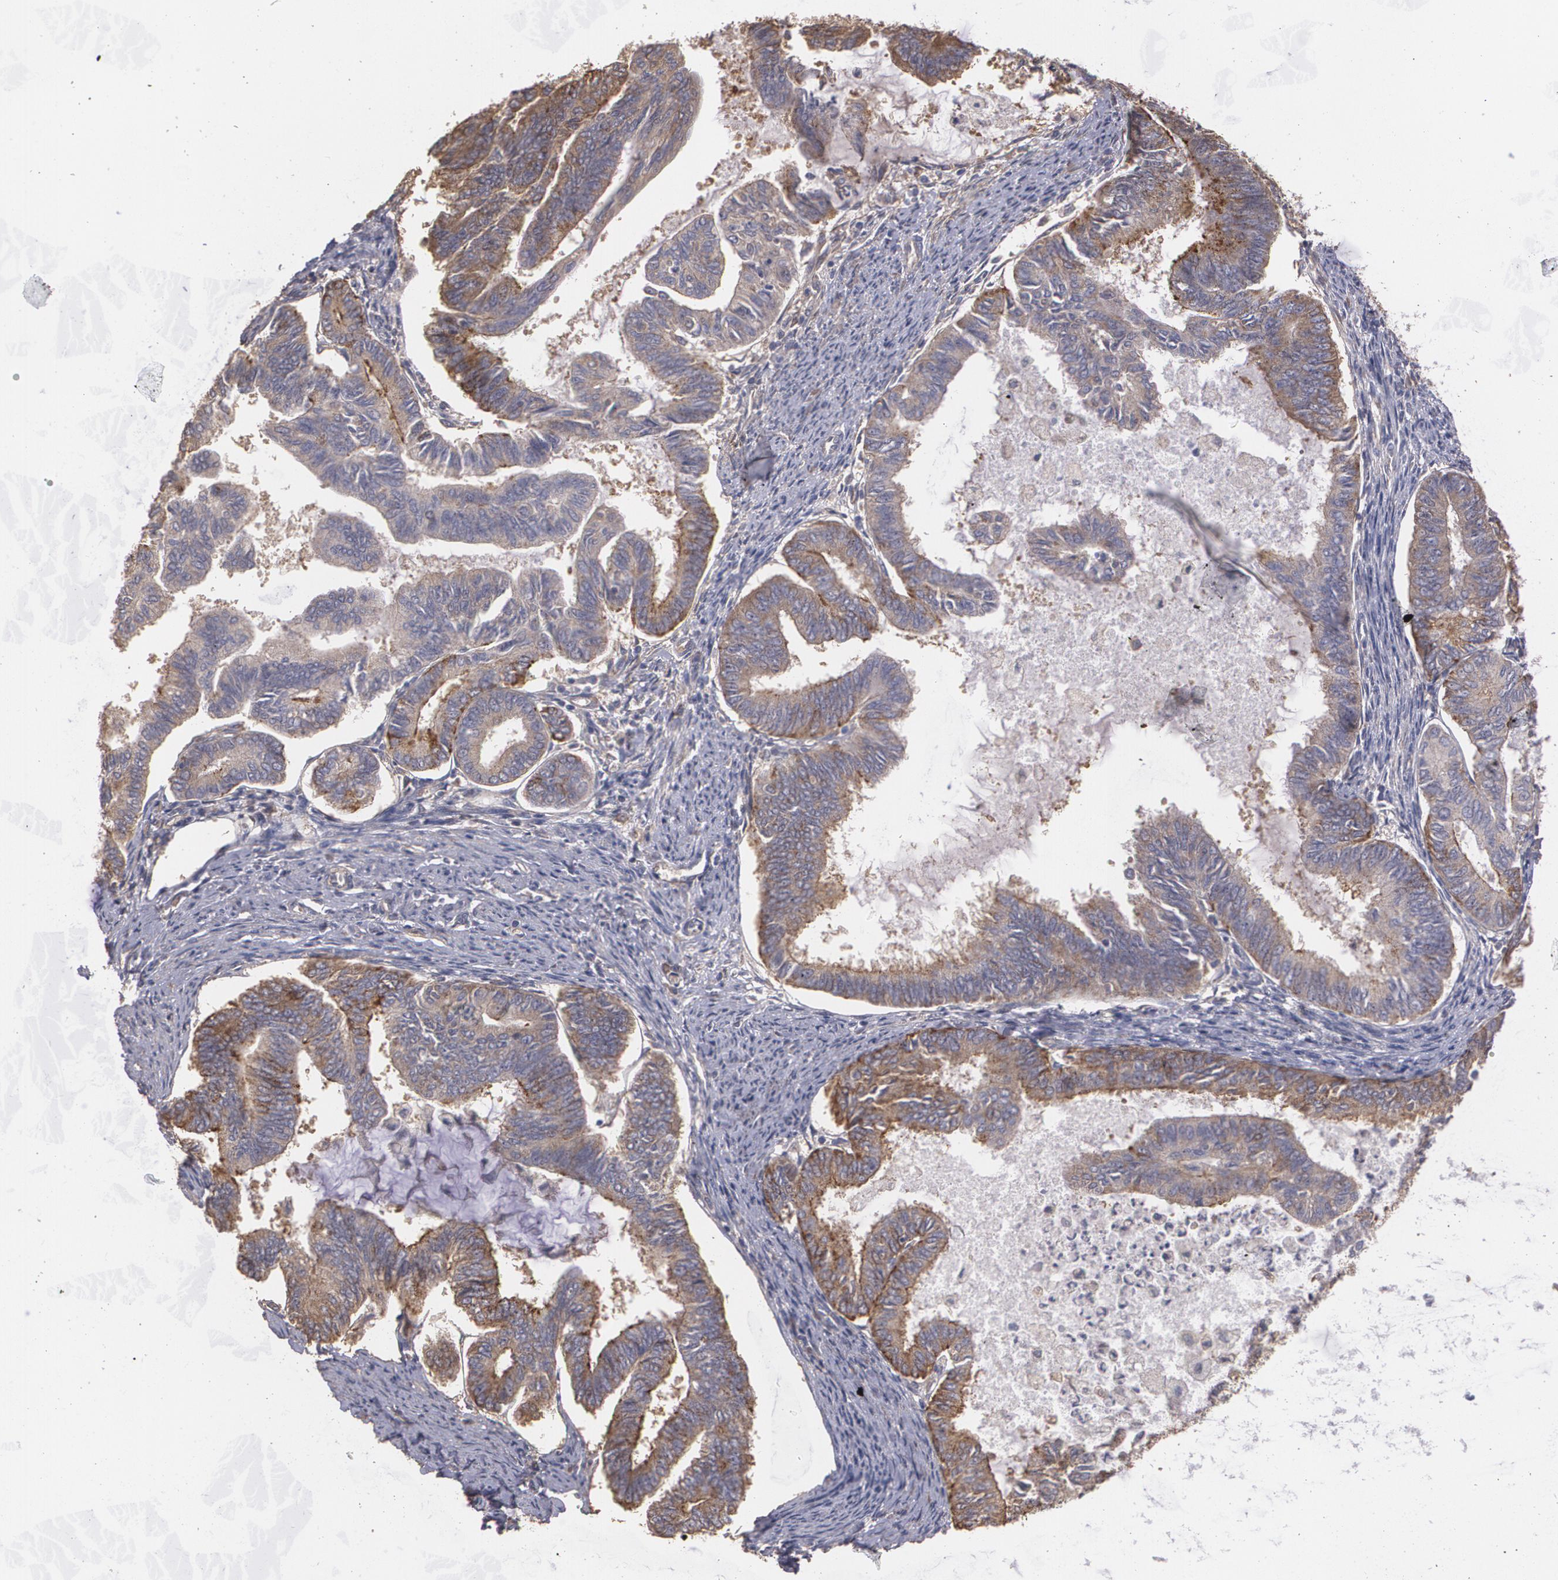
{"staining": {"intensity": "weak", "quantity": ">75%", "location": "cytoplasmic/membranous"}, "tissue": "endometrial cancer", "cell_type": "Tumor cells", "image_type": "cancer", "snomed": [{"axis": "morphology", "description": "Adenocarcinoma, NOS"}, {"axis": "topography", "description": "Endometrium"}], "caption": "This image demonstrates IHC staining of human endometrial cancer (adenocarcinoma), with low weak cytoplasmic/membranous positivity in approximately >75% of tumor cells.", "gene": "PON1", "patient": {"sex": "female", "age": 86}}